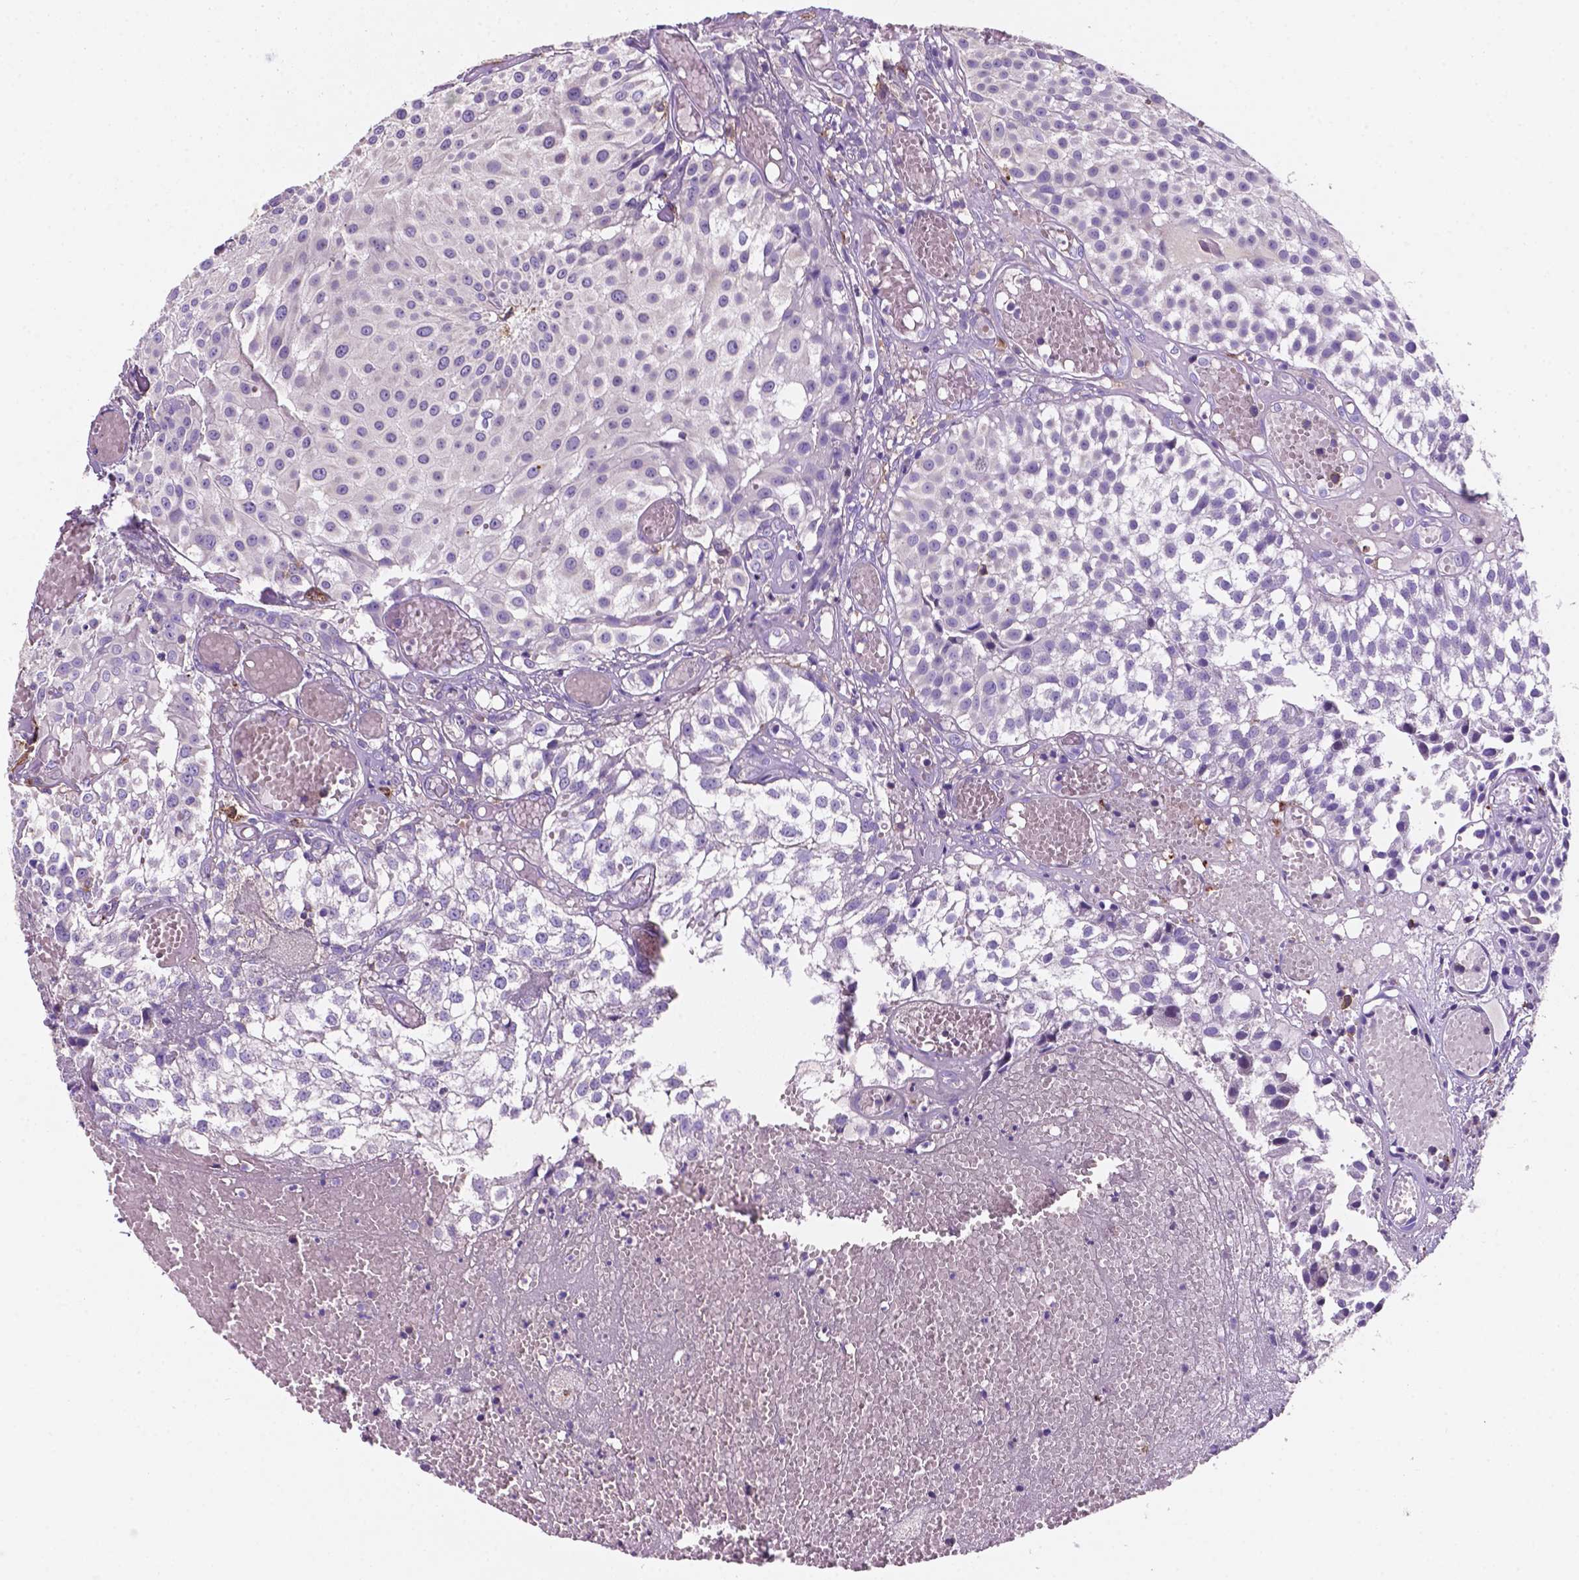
{"staining": {"intensity": "negative", "quantity": "none", "location": "none"}, "tissue": "urothelial cancer", "cell_type": "Tumor cells", "image_type": "cancer", "snomed": [{"axis": "morphology", "description": "Urothelial carcinoma, Low grade"}, {"axis": "topography", "description": "Urinary bladder"}], "caption": "High magnification brightfield microscopy of urothelial cancer stained with DAB (brown) and counterstained with hematoxylin (blue): tumor cells show no significant staining. Nuclei are stained in blue.", "gene": "MKRN2OS", "patient": {"sex": "male", "age": 79}}